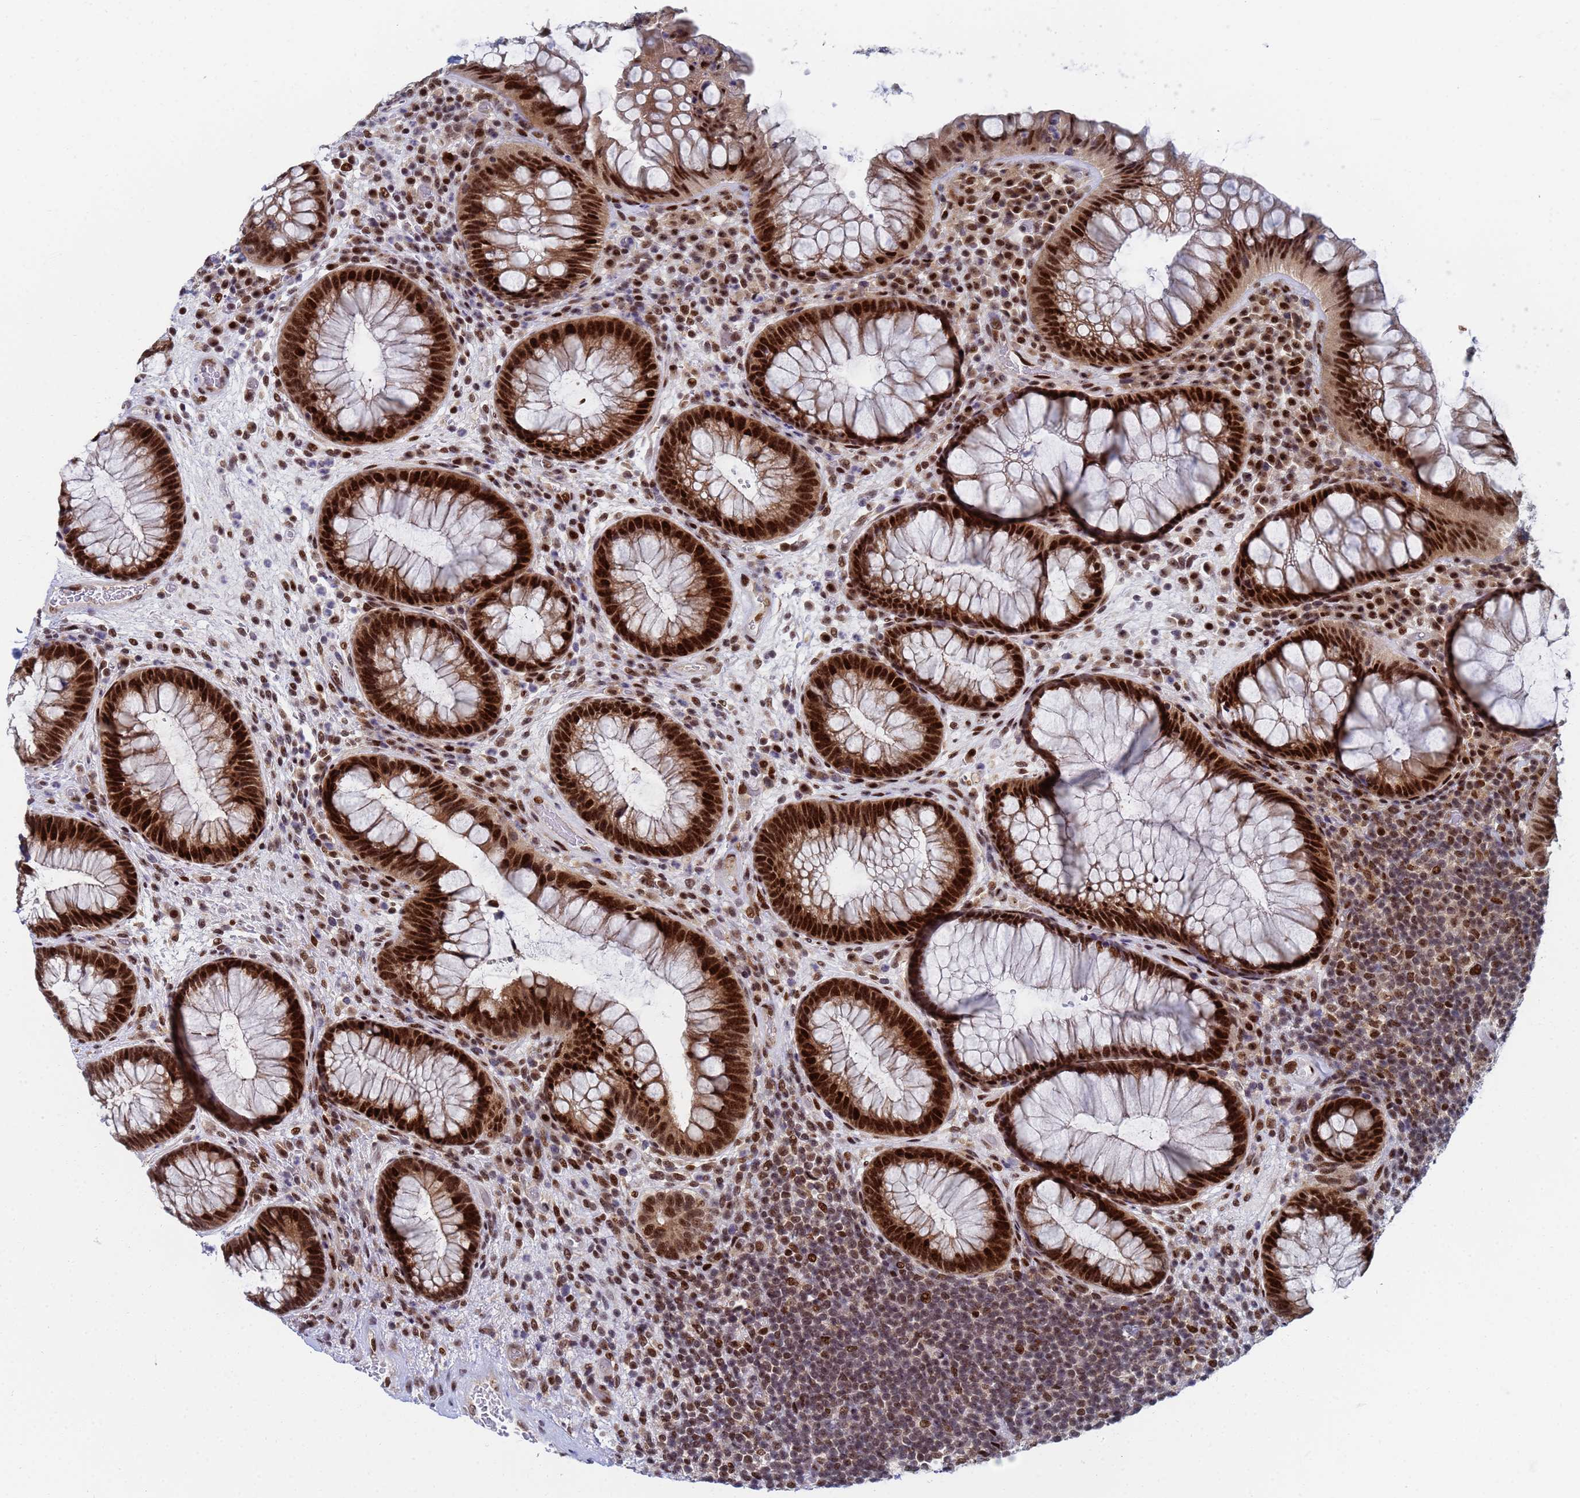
{"staining": {"intensity": "strong", "quantity": ">75%", "location": "cytoplasmic/membranous,nuclear"}, "tissue": "rectum", "cell_type": "Glandular cells", "image_type": "normal", "snomed": [{"axis": "morphology", "description": "Normal tissue, NOS"}, {"axis": "topography", "description": "Rectum"}], "caption": "Strong cytoplasmic/membranous,nuclear staining for a protein is seen in approximately >75% of glandular cells of unremarkable rectum using IHC.", "gene": "AP5Z1", "patient": {"sex": "male", "age": 51}}